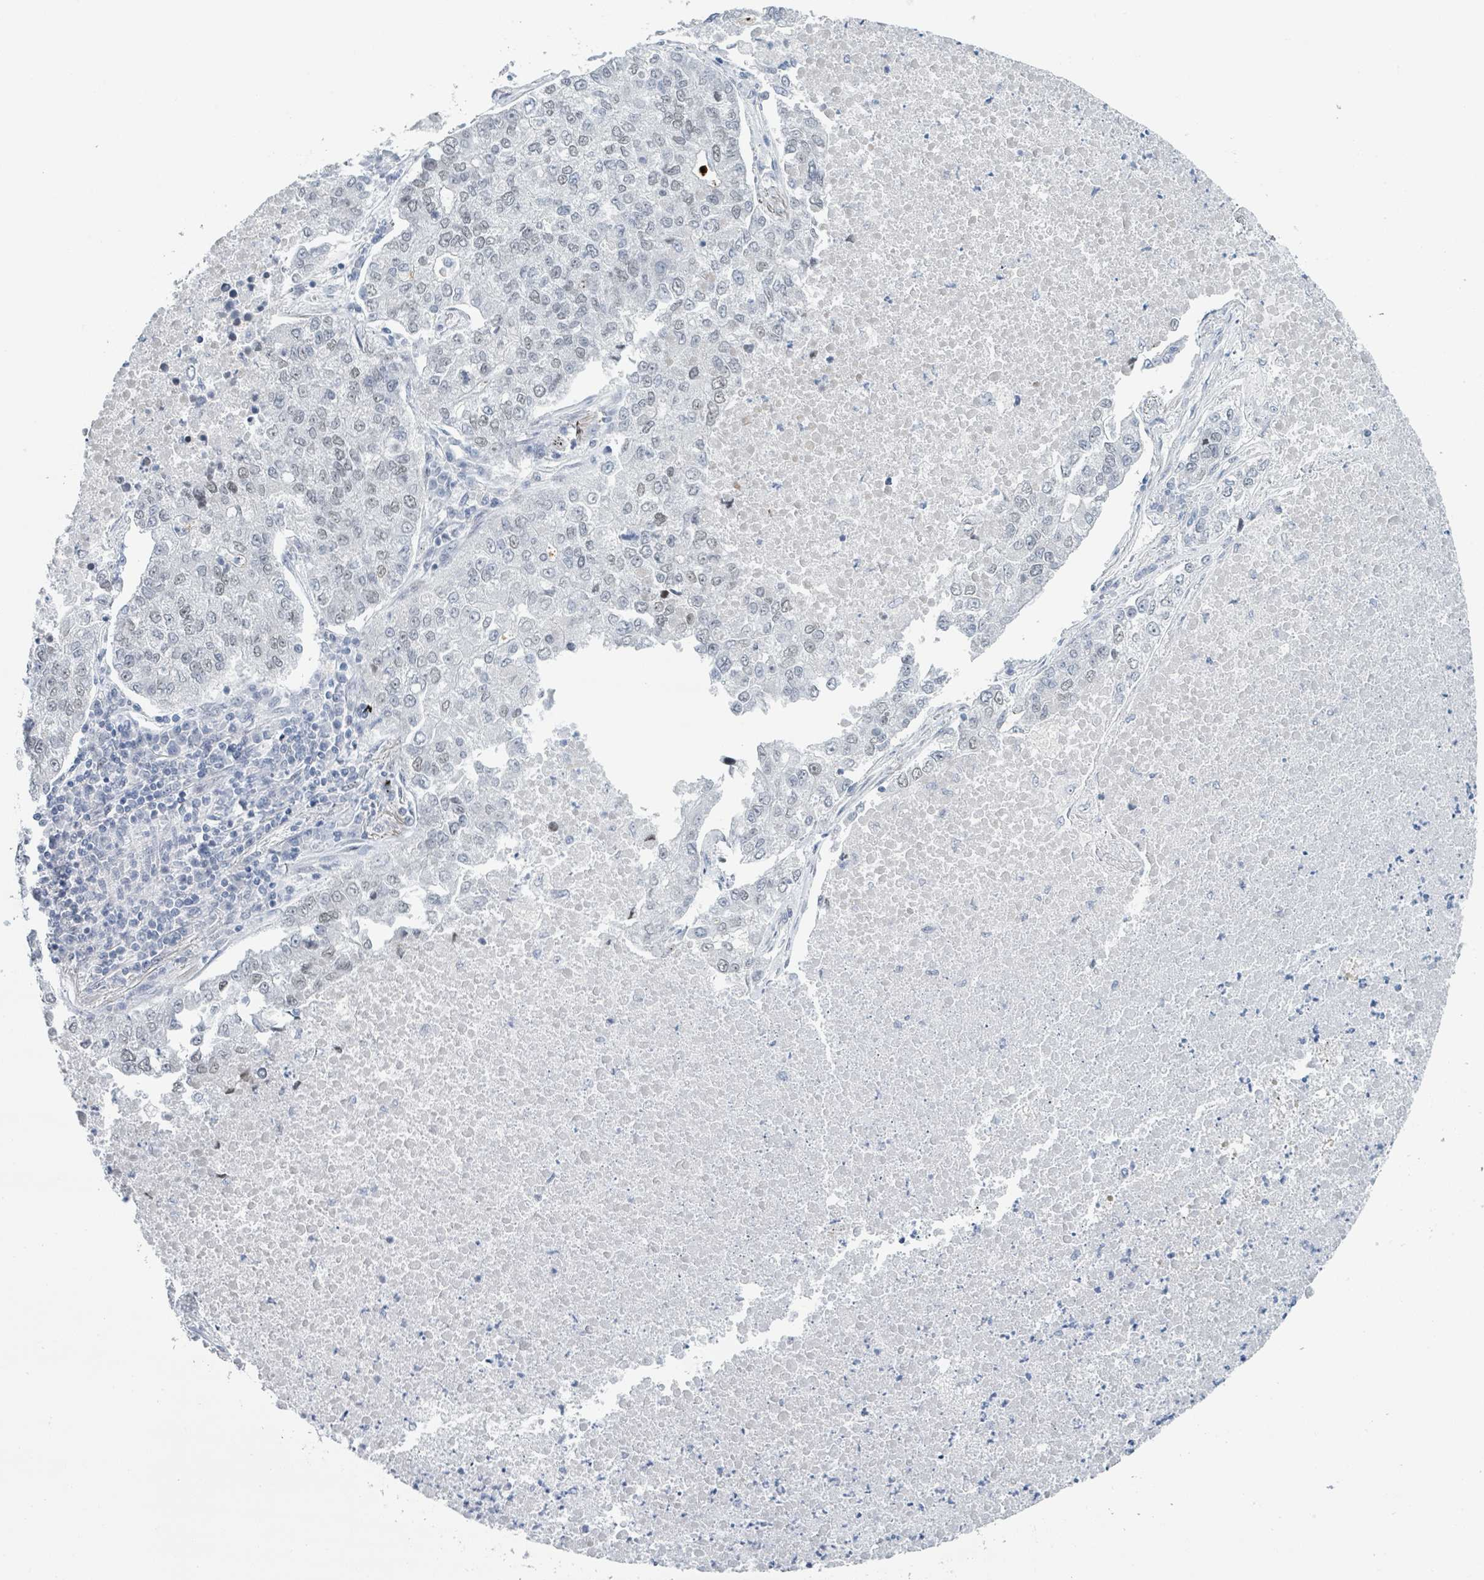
{"staining": {"intensity": "negative", "quantity": "none", "location": "none"}, "tissue": "lung cancer", "cell_type": "Tumor cells", "image_type": "cancer", "snomed": [{"axis": "morphology", "description": "Adenocarcinoma, NOS"}, {"axis": "topography", "description": "Lung"}], "caption": "DAB immunohistochemical staining of human lung cancer reveals no significant expression in tumor cells. (Brightfield microscopy of DAB (3,3'-diaminobenzidine) immunohistochemistry at high magnification).", "gene": "EHMT2", "patient": {"sex": "male", "age": 49}}